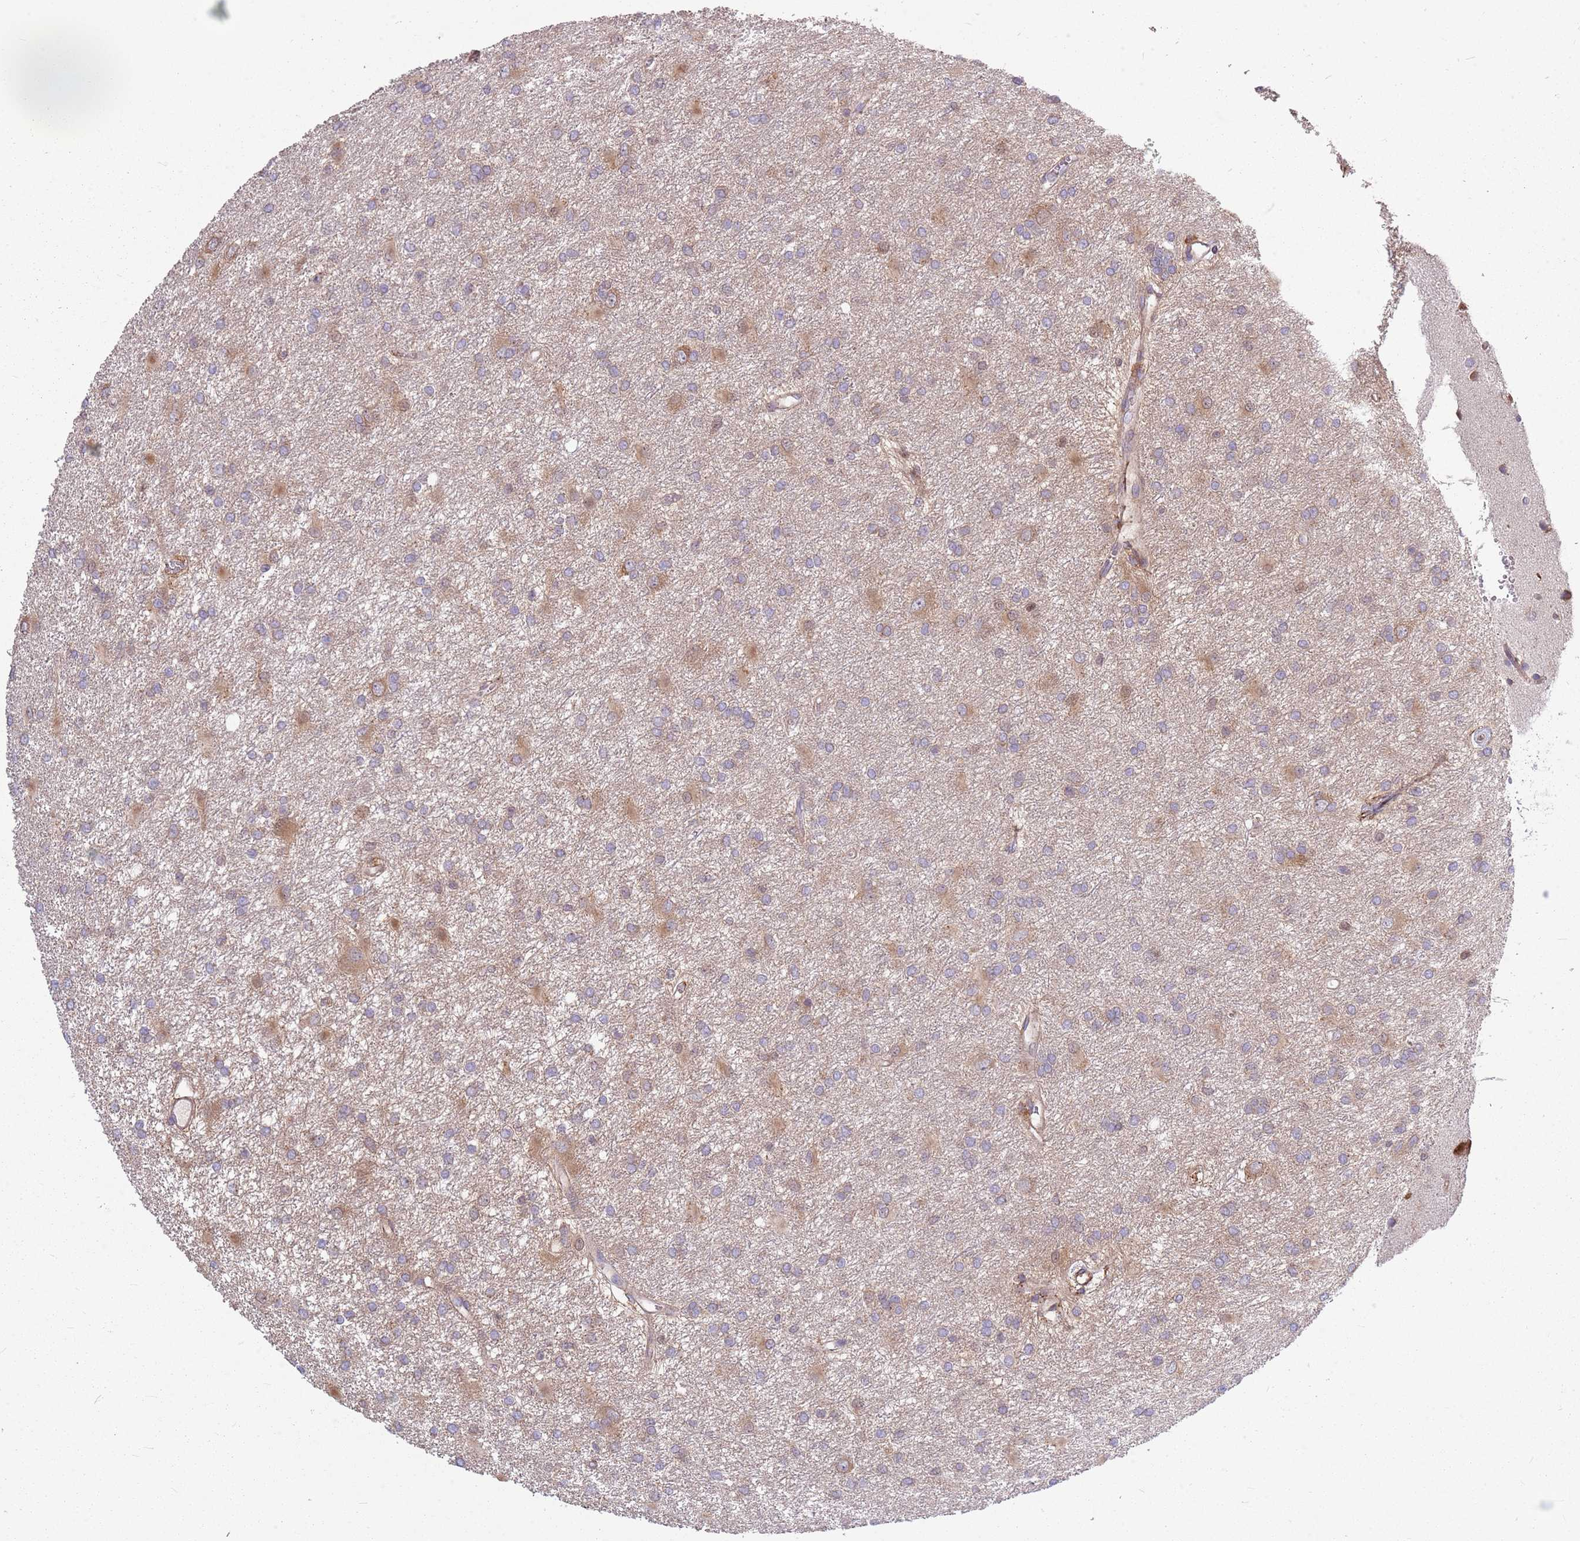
{"staining": {"intensity": "moderate", "quantity": "<25%", "location": "cytoplasmic/membranous"}, "tissue": "glioma", "cell_type": "Tumor cells", "image_type": "cancer", "snomed": [{"axis": "morphology", "description": "Glioma, malignant, High grade"}, {"axis": "topography", "description": "Brain"}], "caption": "IHC (DAB) staining of human malignant high-grade glioma displays moderate cytoplasmic/membranous protein staining in about <25% of tumor cells.", "gene": "PPP1R27", "patient": {"sex": "female", "age": 50}}